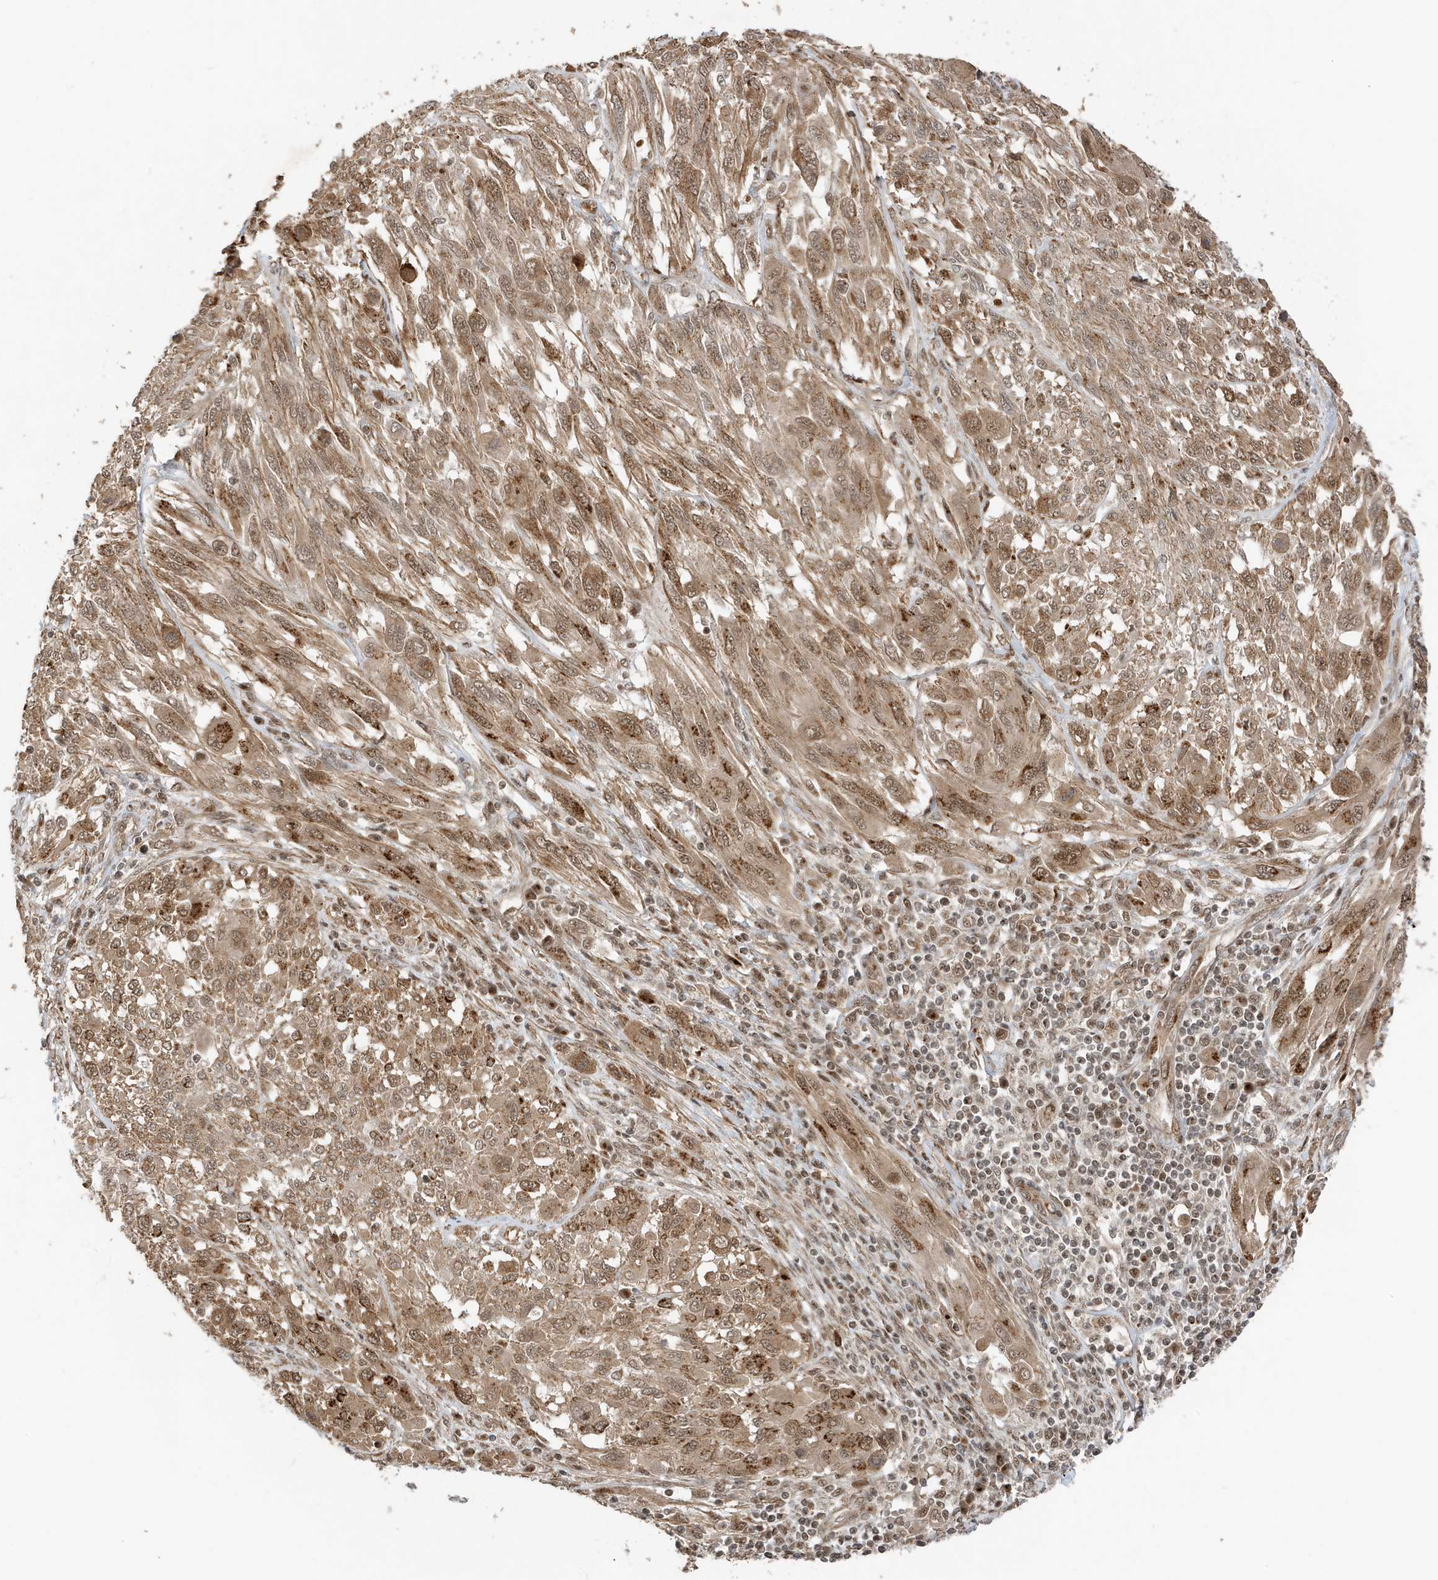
{"staining": {"intensity": "moderate", "quantity": ">75%", "location": "cytoplasmic/membranous,nuclear"}, "tissue": "melanoma", "cell_type": "Tumor cells", "image_type": "cancer", "snomed": [{"axis": "morphology", "description": "Malignant melanoma, NOS"}, {"axis": "topography", "description": "Skin"}], "caption": "The image demonstrates a brown stain indicating the presence of a protein in the cytoplasmic/membranous and nuclear of tumor cells in malignant melanoma. Ihc stains the protein in brown and the nuclei are stained blue.", "gene": "MAST3", "patient": {"sex": "female", "age": 91}}